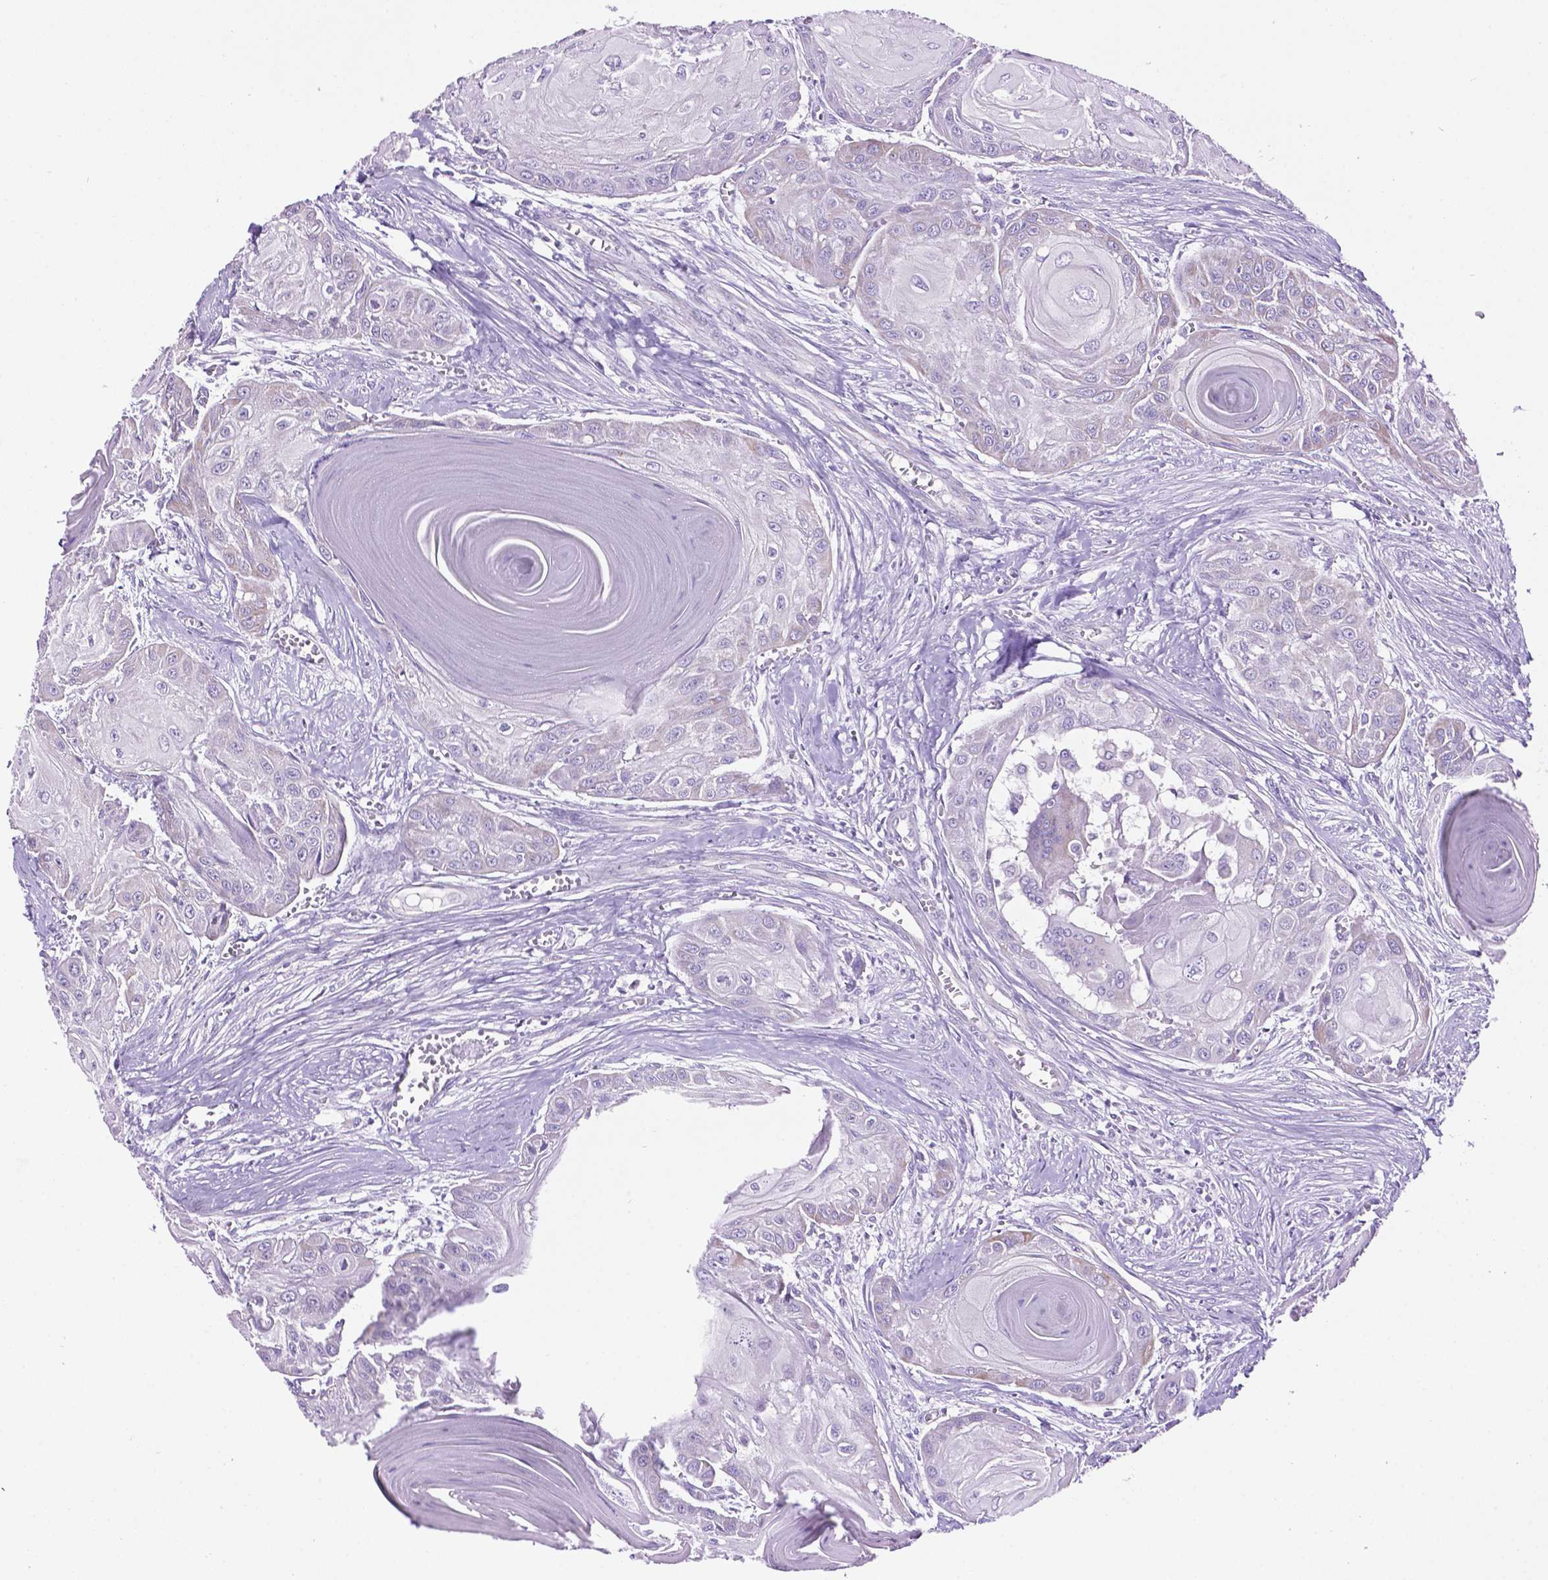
{"staining": {"intensity": "weak", "quantity": "<25%", "location": "cytoplasmic/membranous"}, "tissue": "head and neck cancer", "cell_type": "Tumor cells", "image_type": "cancer", "snomed": [{"axis": "morphology", "description": "Squamous cell carcinoma, NOS"}, {"axis": "topography", "description": "Oral tissue"}, {"axis": "topography", "description": "Head-Neck"}], "caption": "Histopathology image shows no protein positivity in tumor cells of head and neck cancer (squamous cell carcinoma) tissue.", "gene": "TMEM121B", "patient": {"sex": "male", "age": 71}}